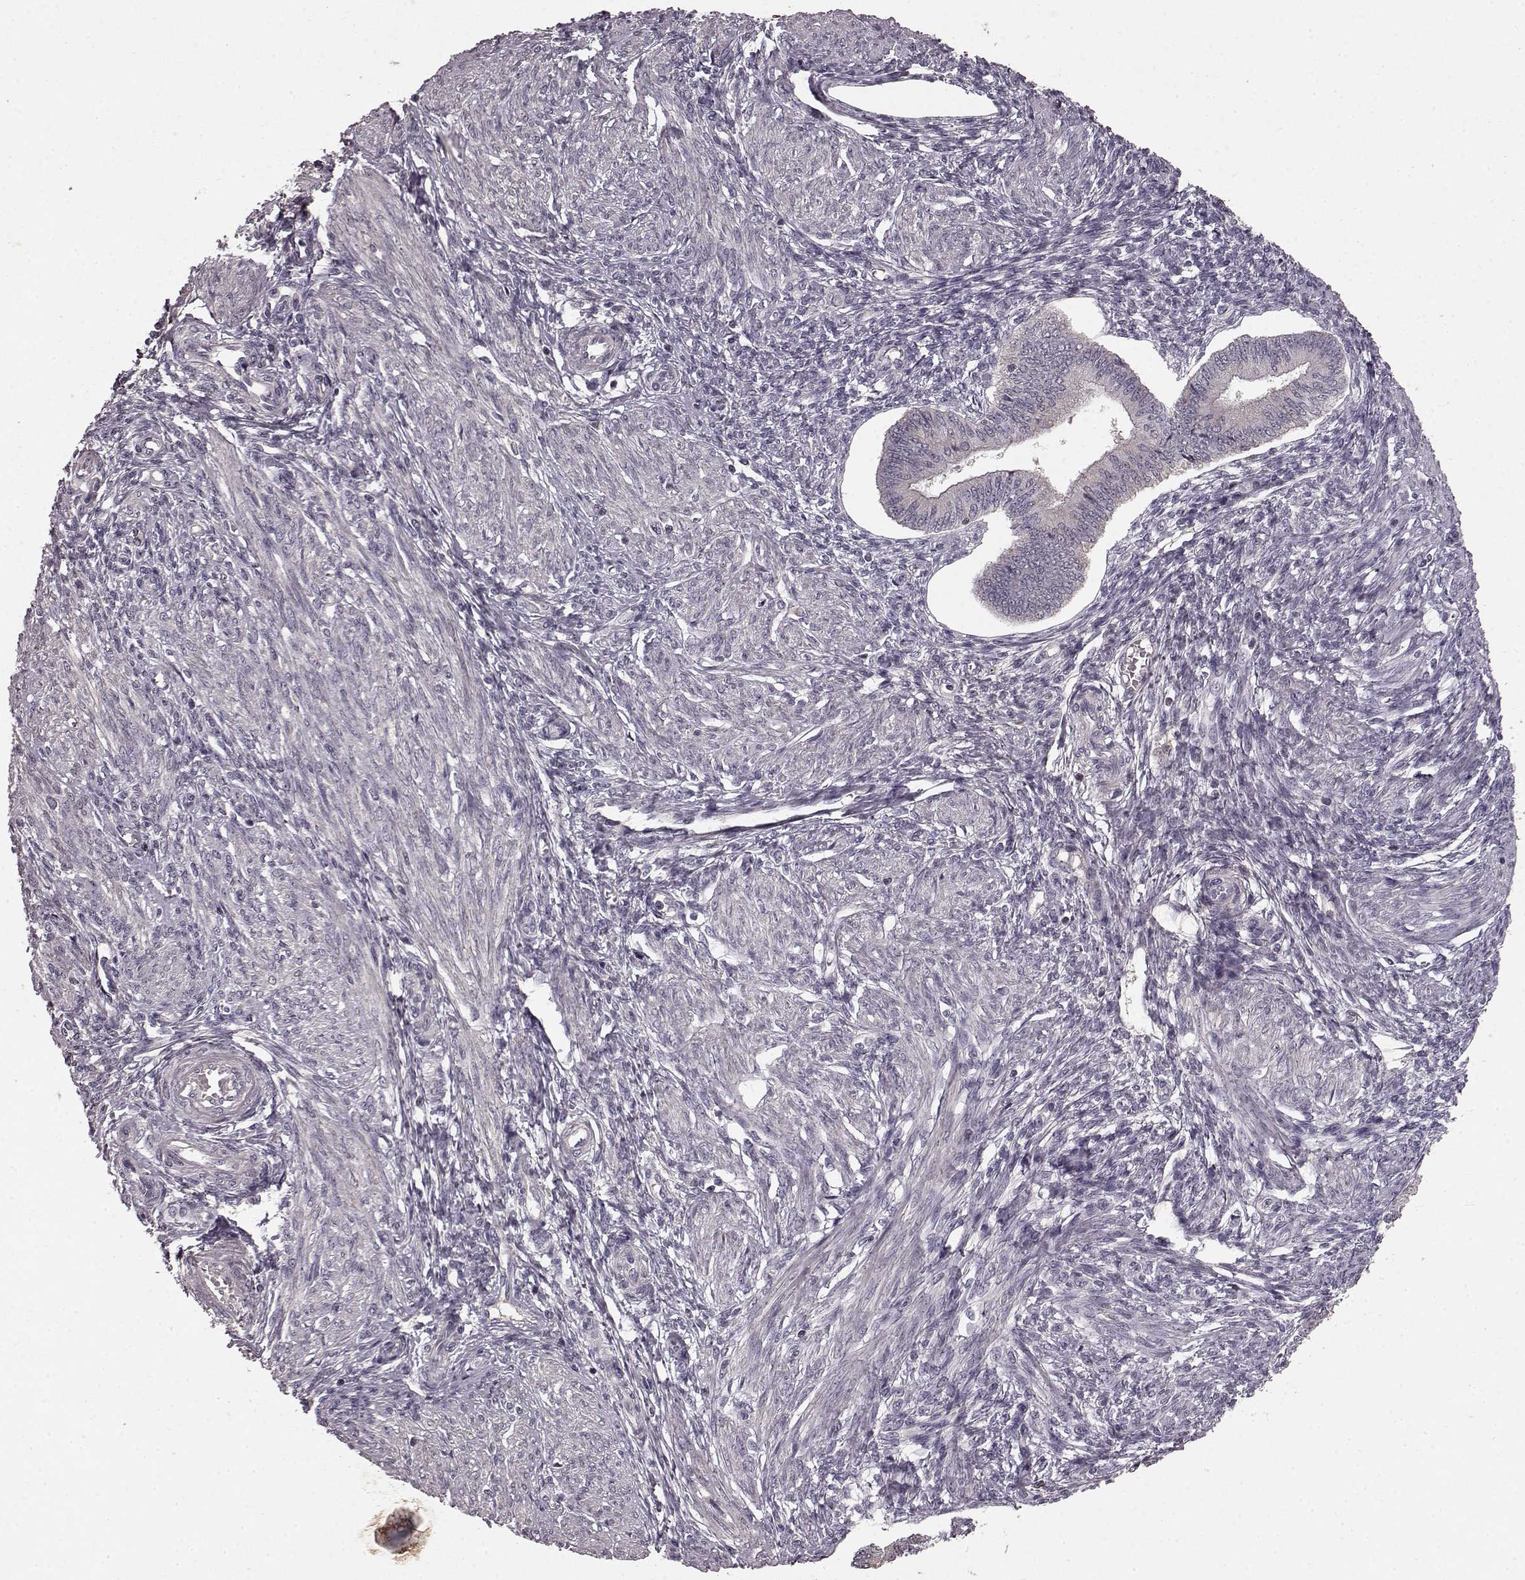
{"staining": {"intensity": "negative", "quantity": "none", "location": "none"}, "tissue": "endometrium", "cell_type": "Cells in endometrial stroma", "image_type": "normal", "snomed": [{"axis": "morphology", "description": "Normal tissue, NOS"}, {"axis": "topography", "description": "Endometrium"}], "caption": "This is a image of immunohistochemistry staining of benign endometrium, which shows no expression in cells in endometrial stroma. (DAB immunohistochemistry (IHC) with hematoxylin counter stain).", "gene": "SLC22A18", "patient": {"sex": "female", "age": 42}}